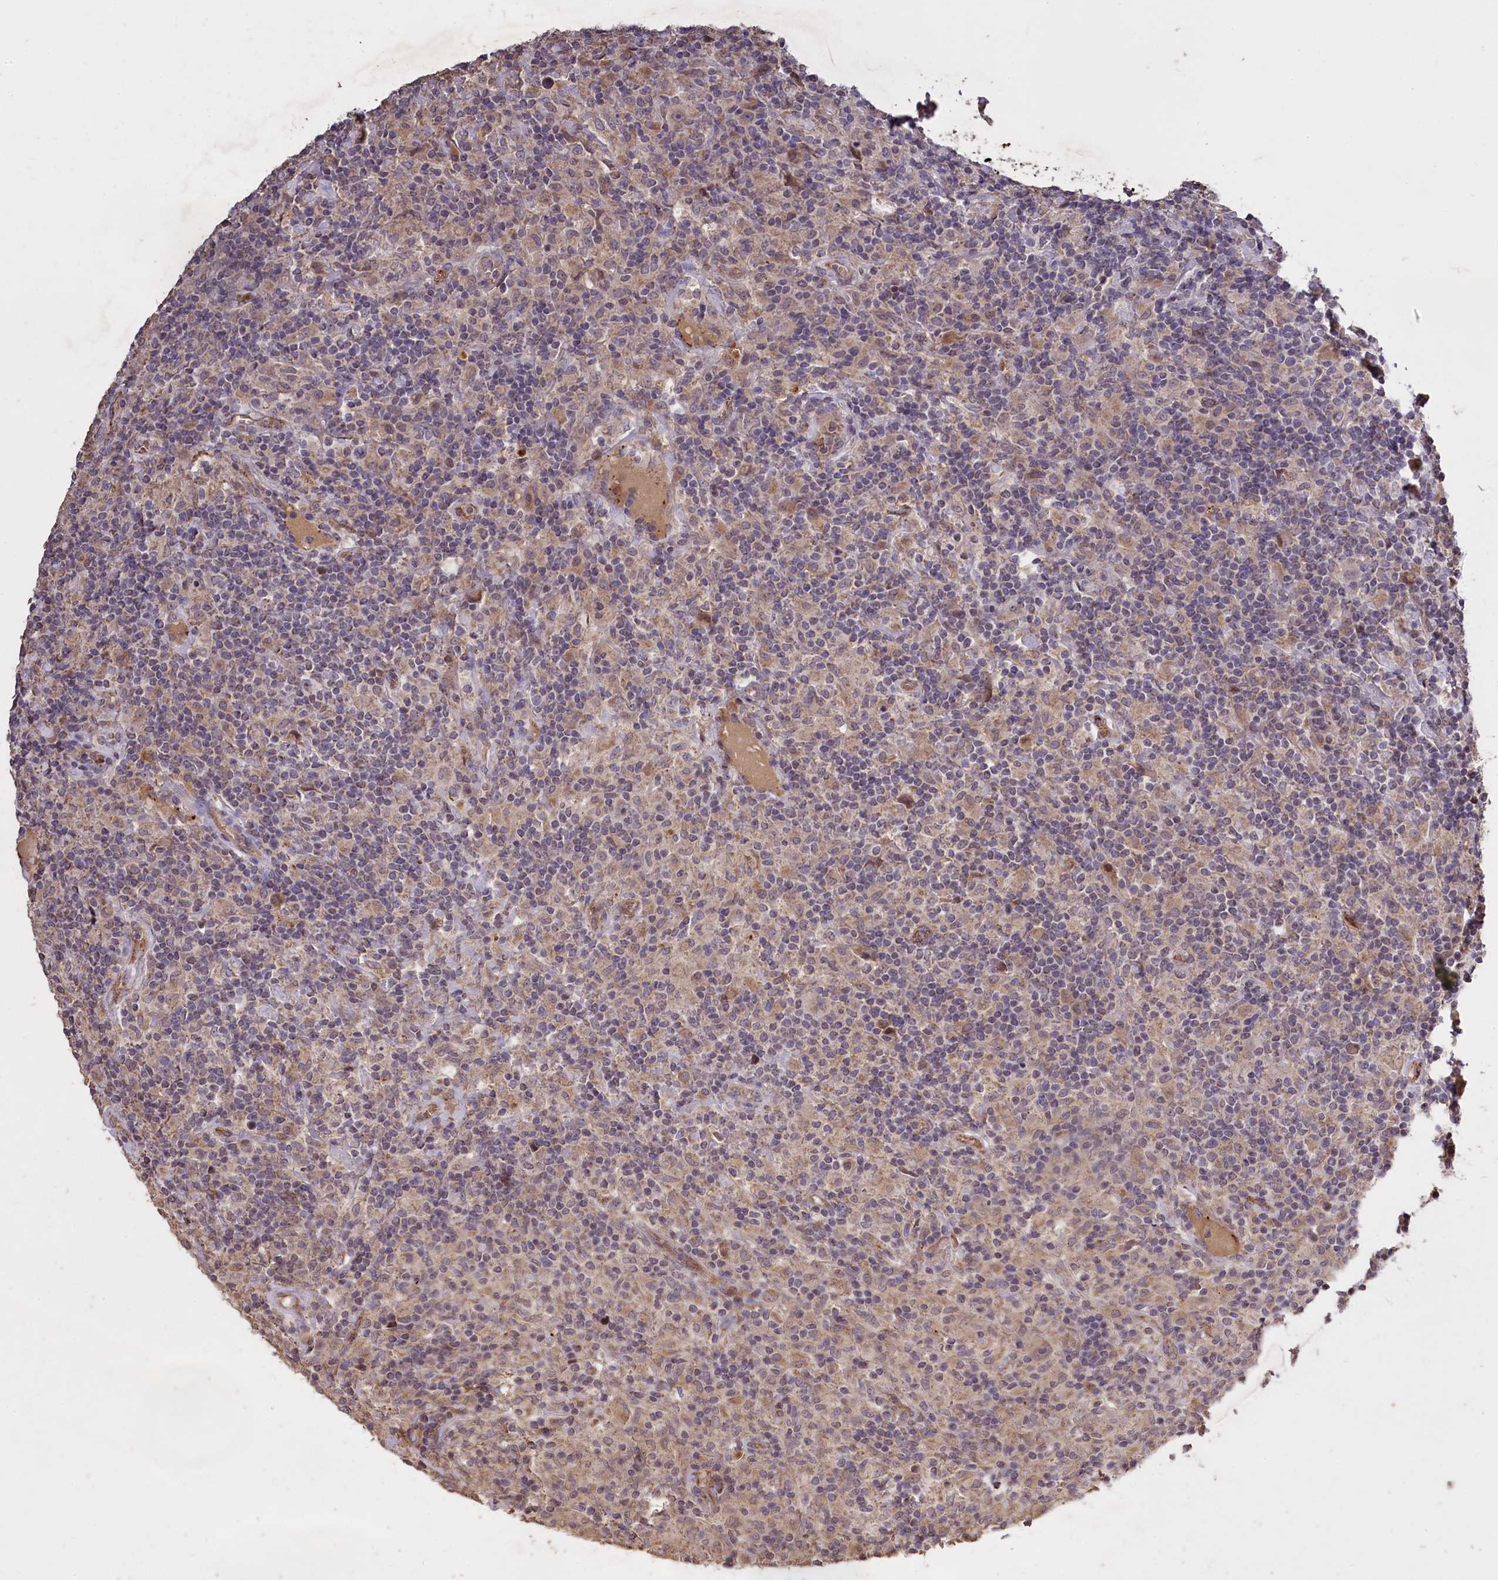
{"staining": {"intensity": "negative", "quantity": "none", "location": "none"}, "tissue": "lymphoma", "cell_type": "Tumor cells", "image_type": "cancer", "snomed": [{"axis": "morphology", "description": "Hodgkin's disease, NOS"}, {"axis": "topography", "description": "Lymph node"}], "caption": "The micrograph shows no staining of tumor cells in Hodgkin's disease. (DAB IHC visualized using brightfield microscopy, high magnification).", "gene": "CLRN2", "patient": {"sex": "male", "age": 70}}